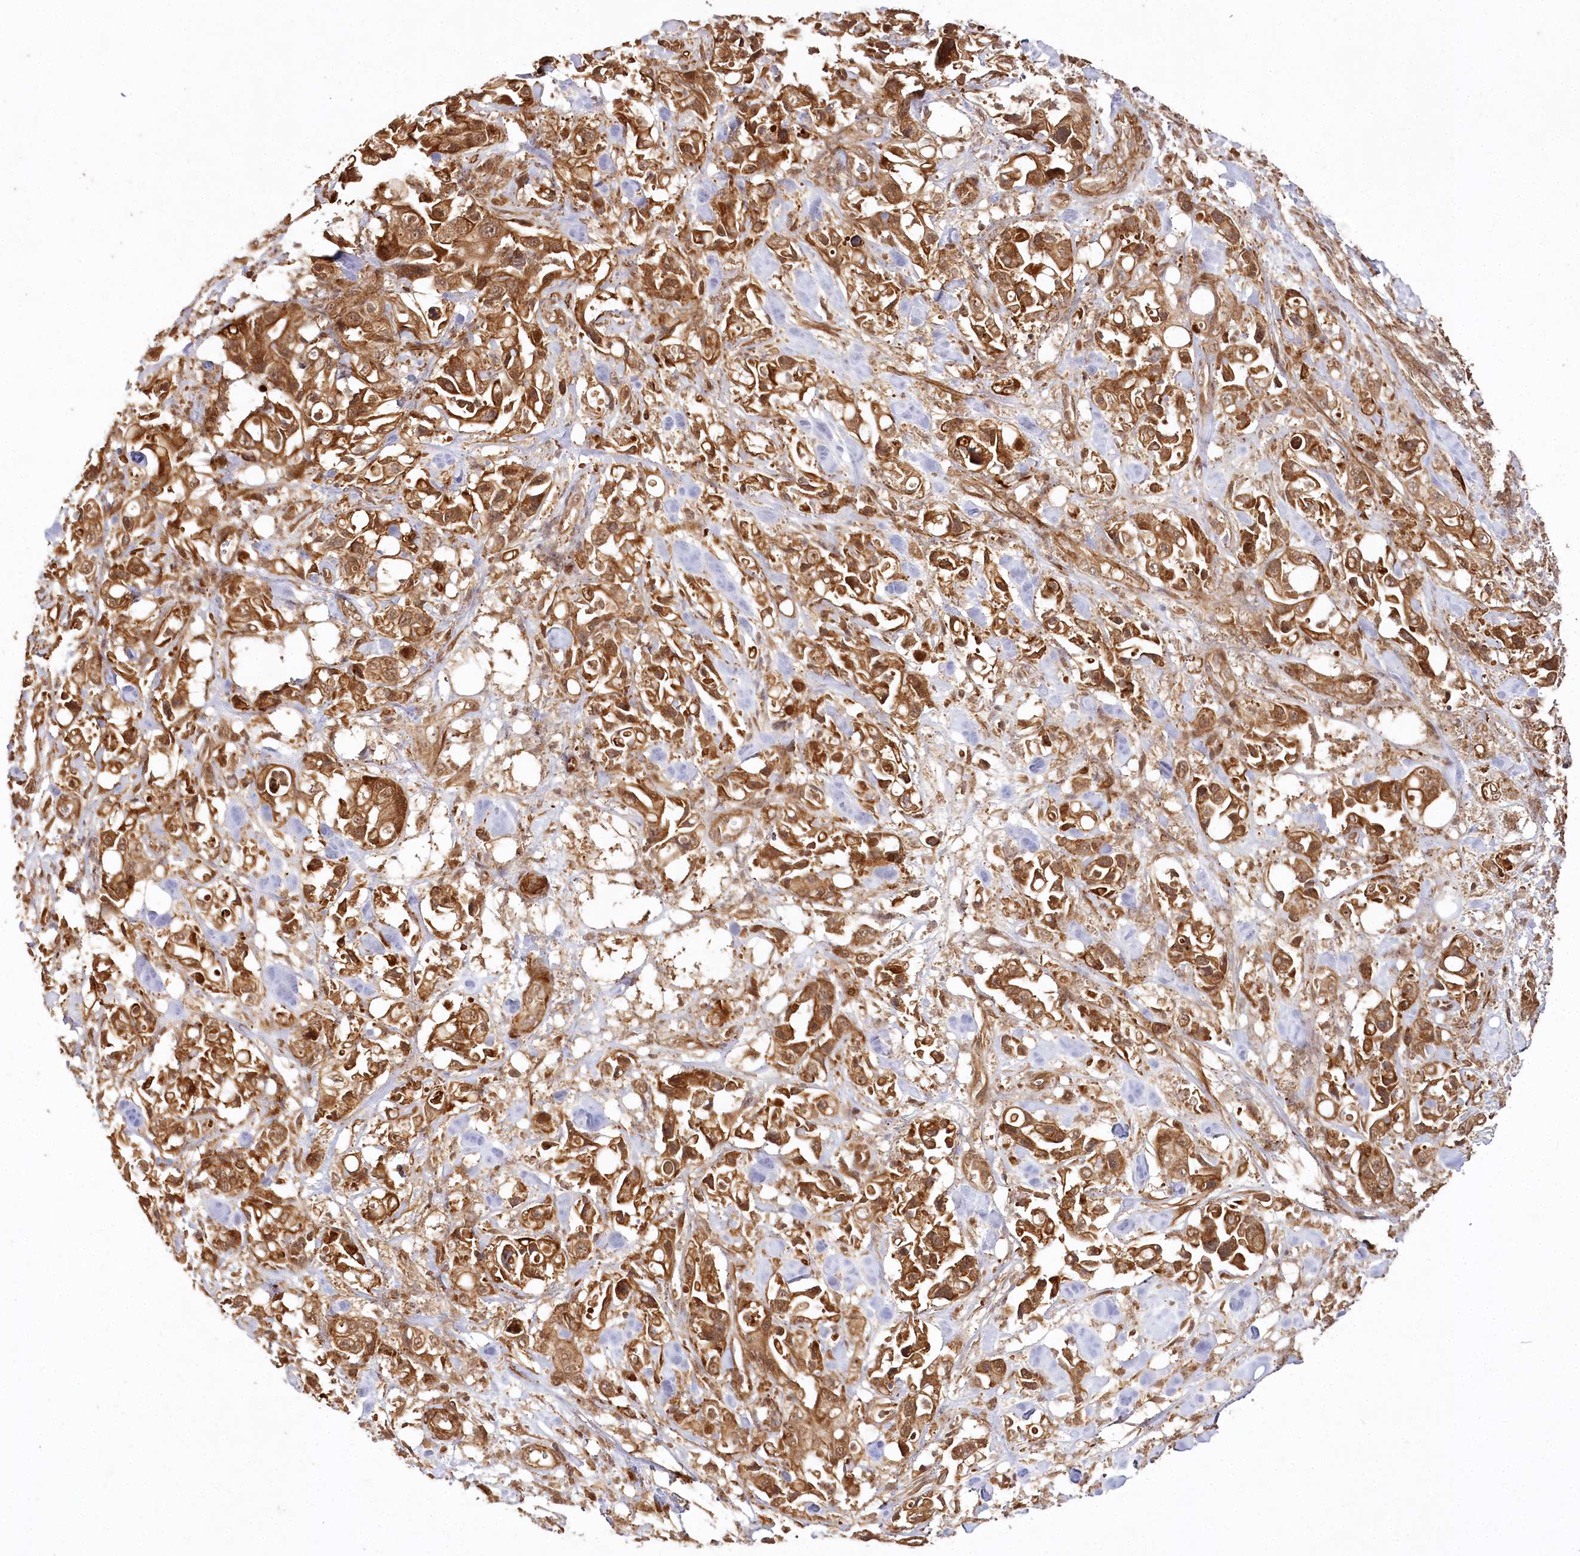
{"staining": {"intensity": "strong", "quantity": ">75%", "location": "cytoplasmic/membranous,nuclear"}, "tissue": "pancreatic cancer", "cell_type": "Tumor cells", "image_type": "cancer", "snomed": [{"axis": "morphology", "description": "Adenocarcinoma, NOS"}, {"axis": "topography", "description": "Pancreas"}], "caption": "This is an image of IHC staining of pancreatic cancer (adenocarcinoma), which shows strong expression in the cytoplasmic/membranous and nuclear of tumor cells.", "gene": "ULK2", "patient": {"sex": "male", "age": 70}}